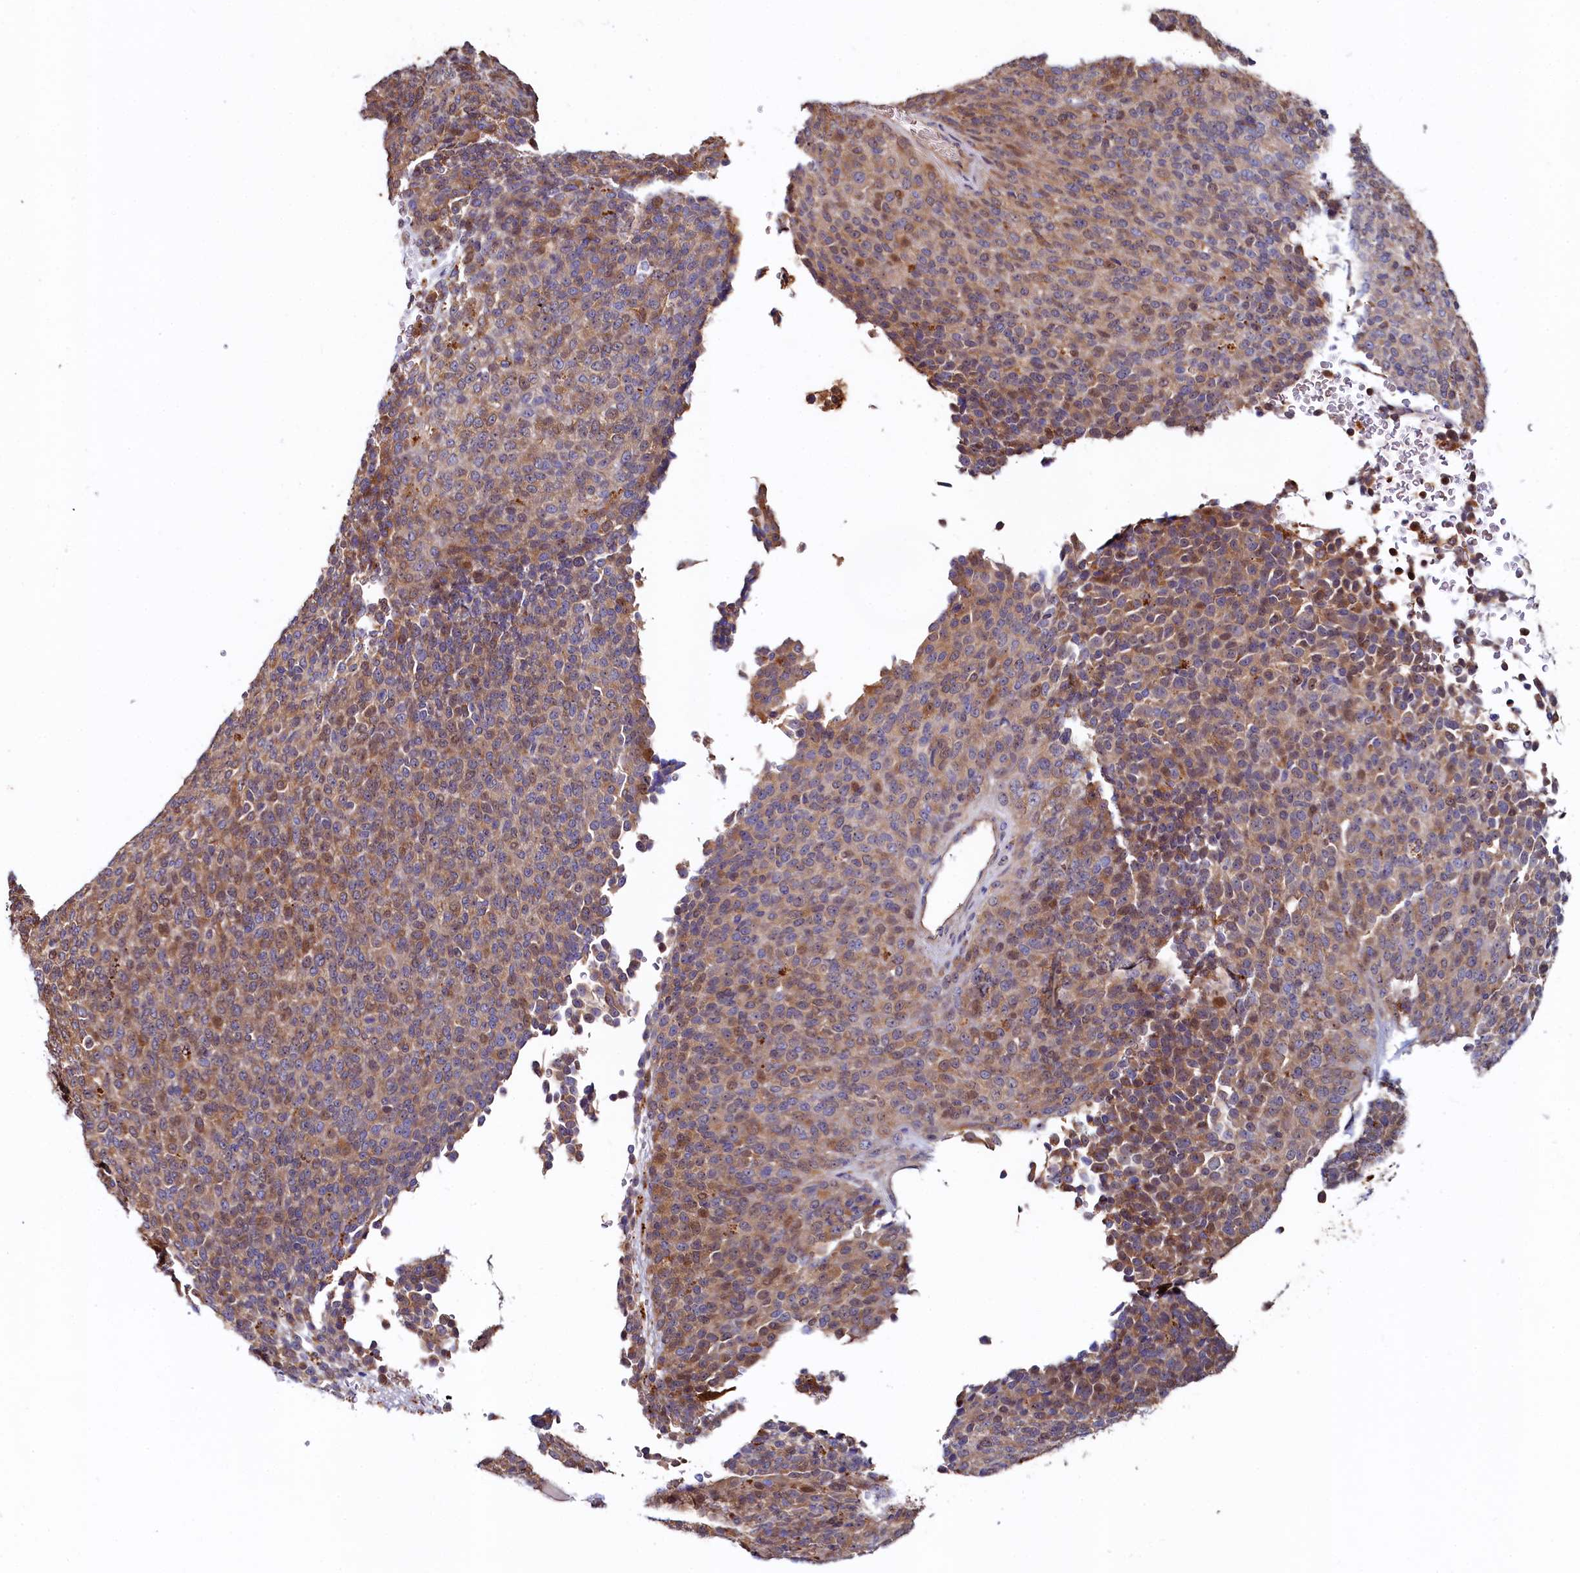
{"staining": {"intensity": "moderate", "quantity": ">75%", "location": "cytoplasmic/membranous"}, "tissue": "melanoma", "cell_type": "Tumor cells", "image_type": "cancer", "snomed": [{"axis": "morphology", "description": "Malignant melanoma, Metastatic site"}, {"axis": "topography", "description": "Brain"}], "caption": "The histopathology image exhibits a brown stain indicating the presence of a protein in the cytoplasmic/membranous of tumor cells in melanoma.", "gene": "ASTE1", "patient": {"sex": "female", "age": 56}}